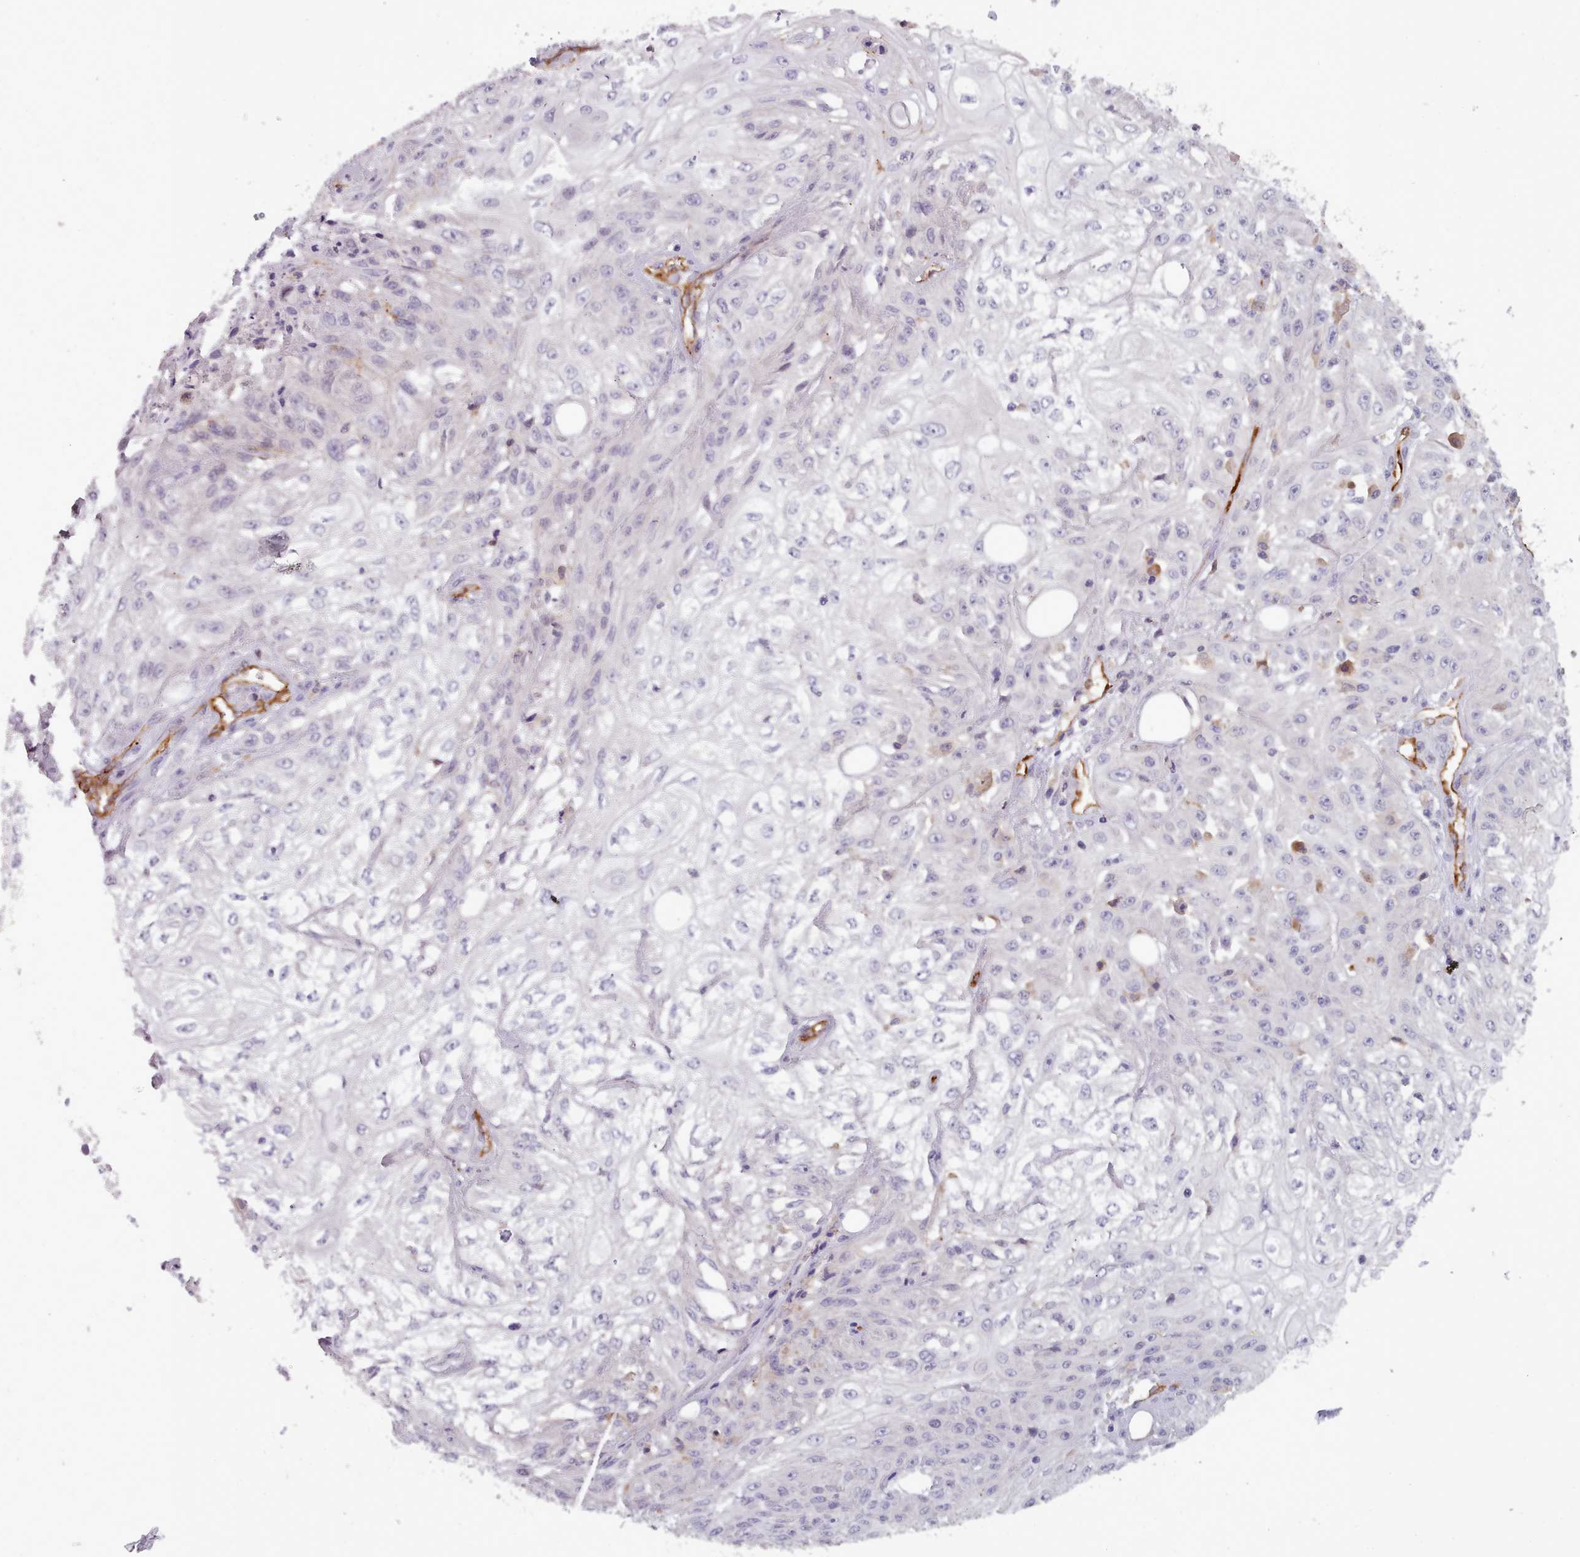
{"staining": {"intensity": "negative", "quantity": "none", "location": "none"}, "tissue": "skin cancer", "cell_type": "Tumor cells", "image_type": "cancer", "snomed": [{"axis": "morphology", "description": "Squamous cell carcinoma, NOS"}, {"axis": "morphology", "description": "Squamous cell carcinoma, metastatic, NOS"}, {"axis": "topography", "description": "Skin"}, {"axis": "topography", "description": "Lymph node"}], "caption": "High power microscopy micrograph of an immunohistochemistry (IHC) photomicrograph of skin cancer, revealing no significant staining in tumor cells.", "gene": "CD300LF", "patient": {"sex": "male", "age": 75}}